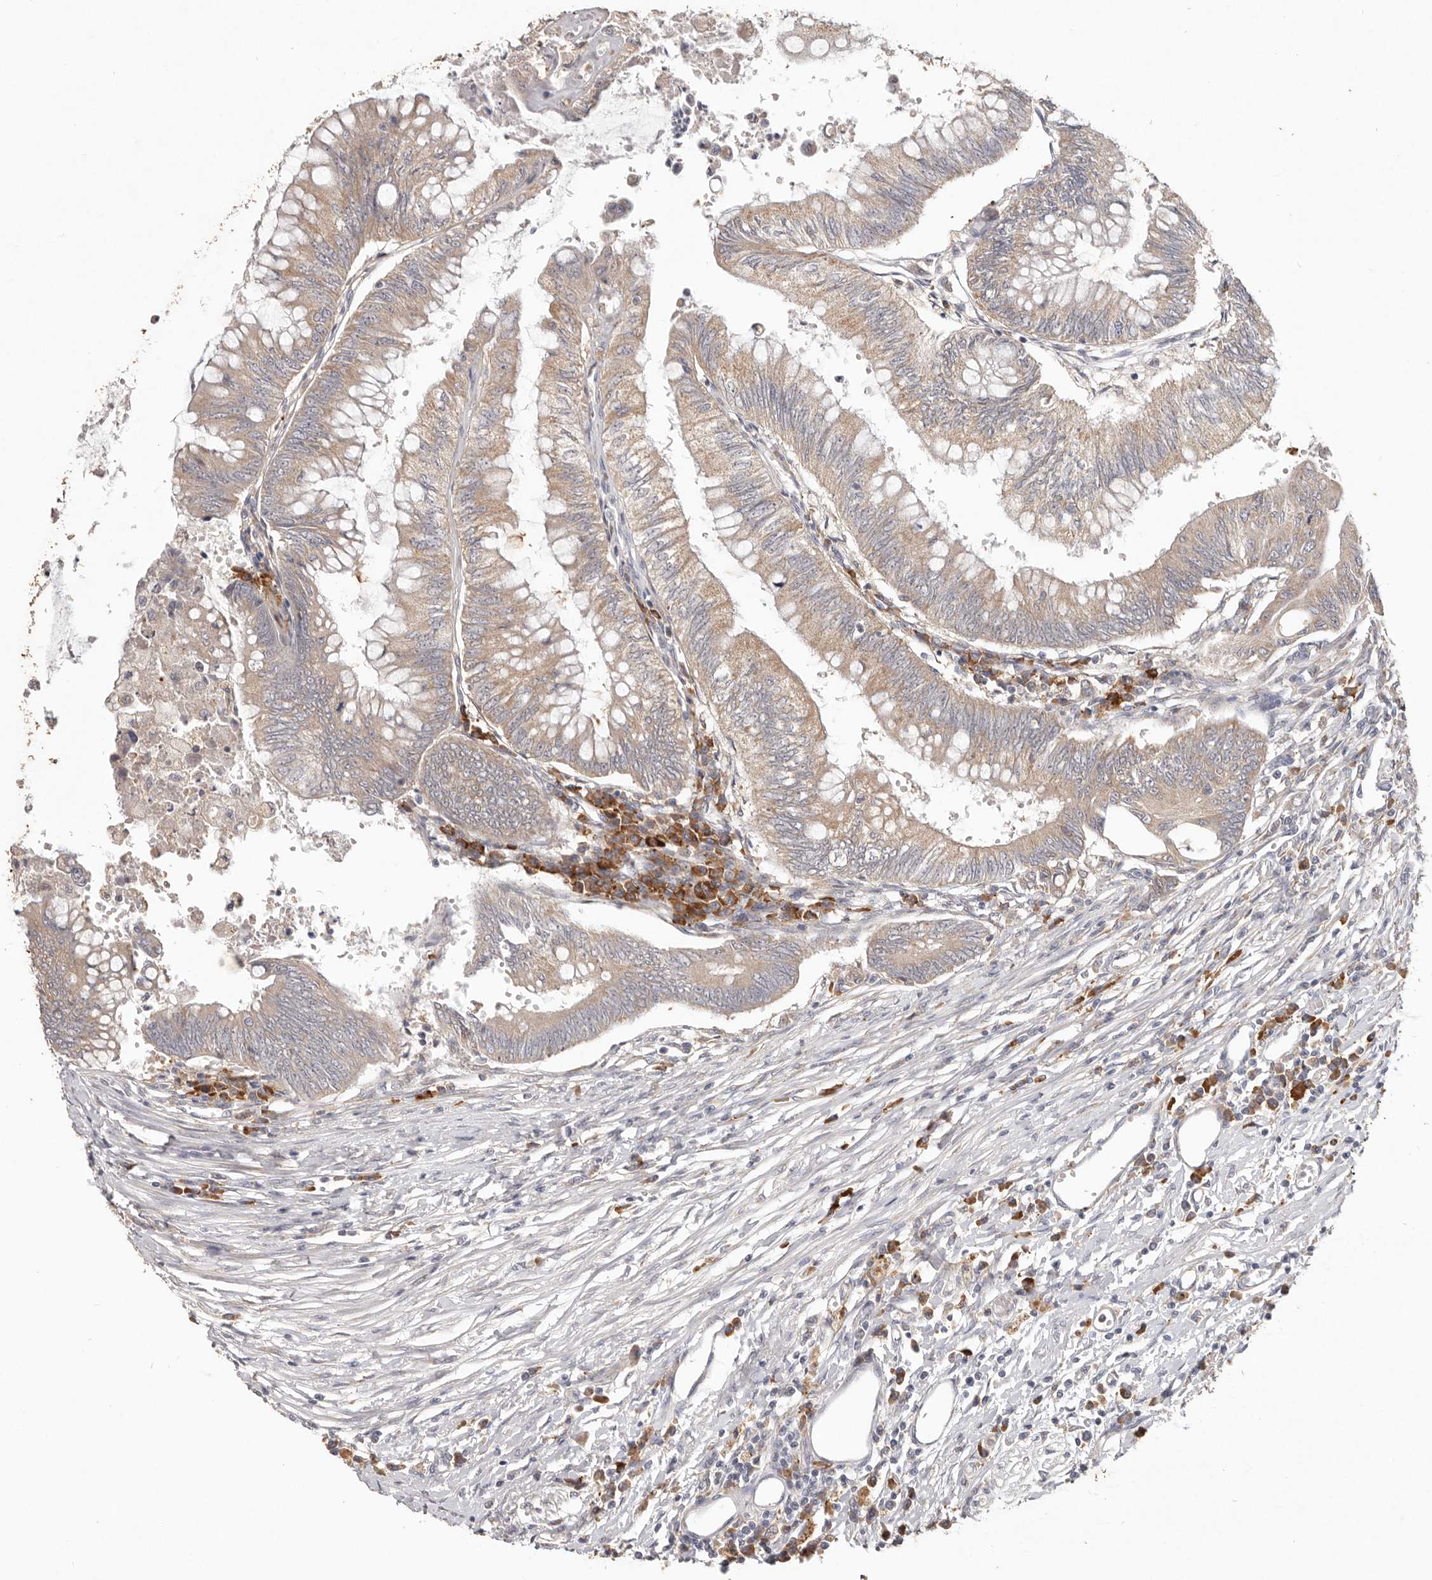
{"staining": {"intensity": "weak", "quantity": ">75%", "location": "cytoplasmic/membranous"}, "tissue": "colorectal cancer", "cell_type": "Tumor cells", "image_type": "cancer", "snomed": [{"axis": "morphology", "description": "Adenoma, NOS"}, {"axis": "morphology", "description": "Adenocarcinoma, NOS"}, {"axis": "topography", "description": "Colon"}], "caption": "Protein analysis of colorectal cancer tissue shows weak cytoplasmic/membranous positivity in about >75% of tumor cells.", "gene": "WDR77", "patient": {"sex": "male", "age": 79}}